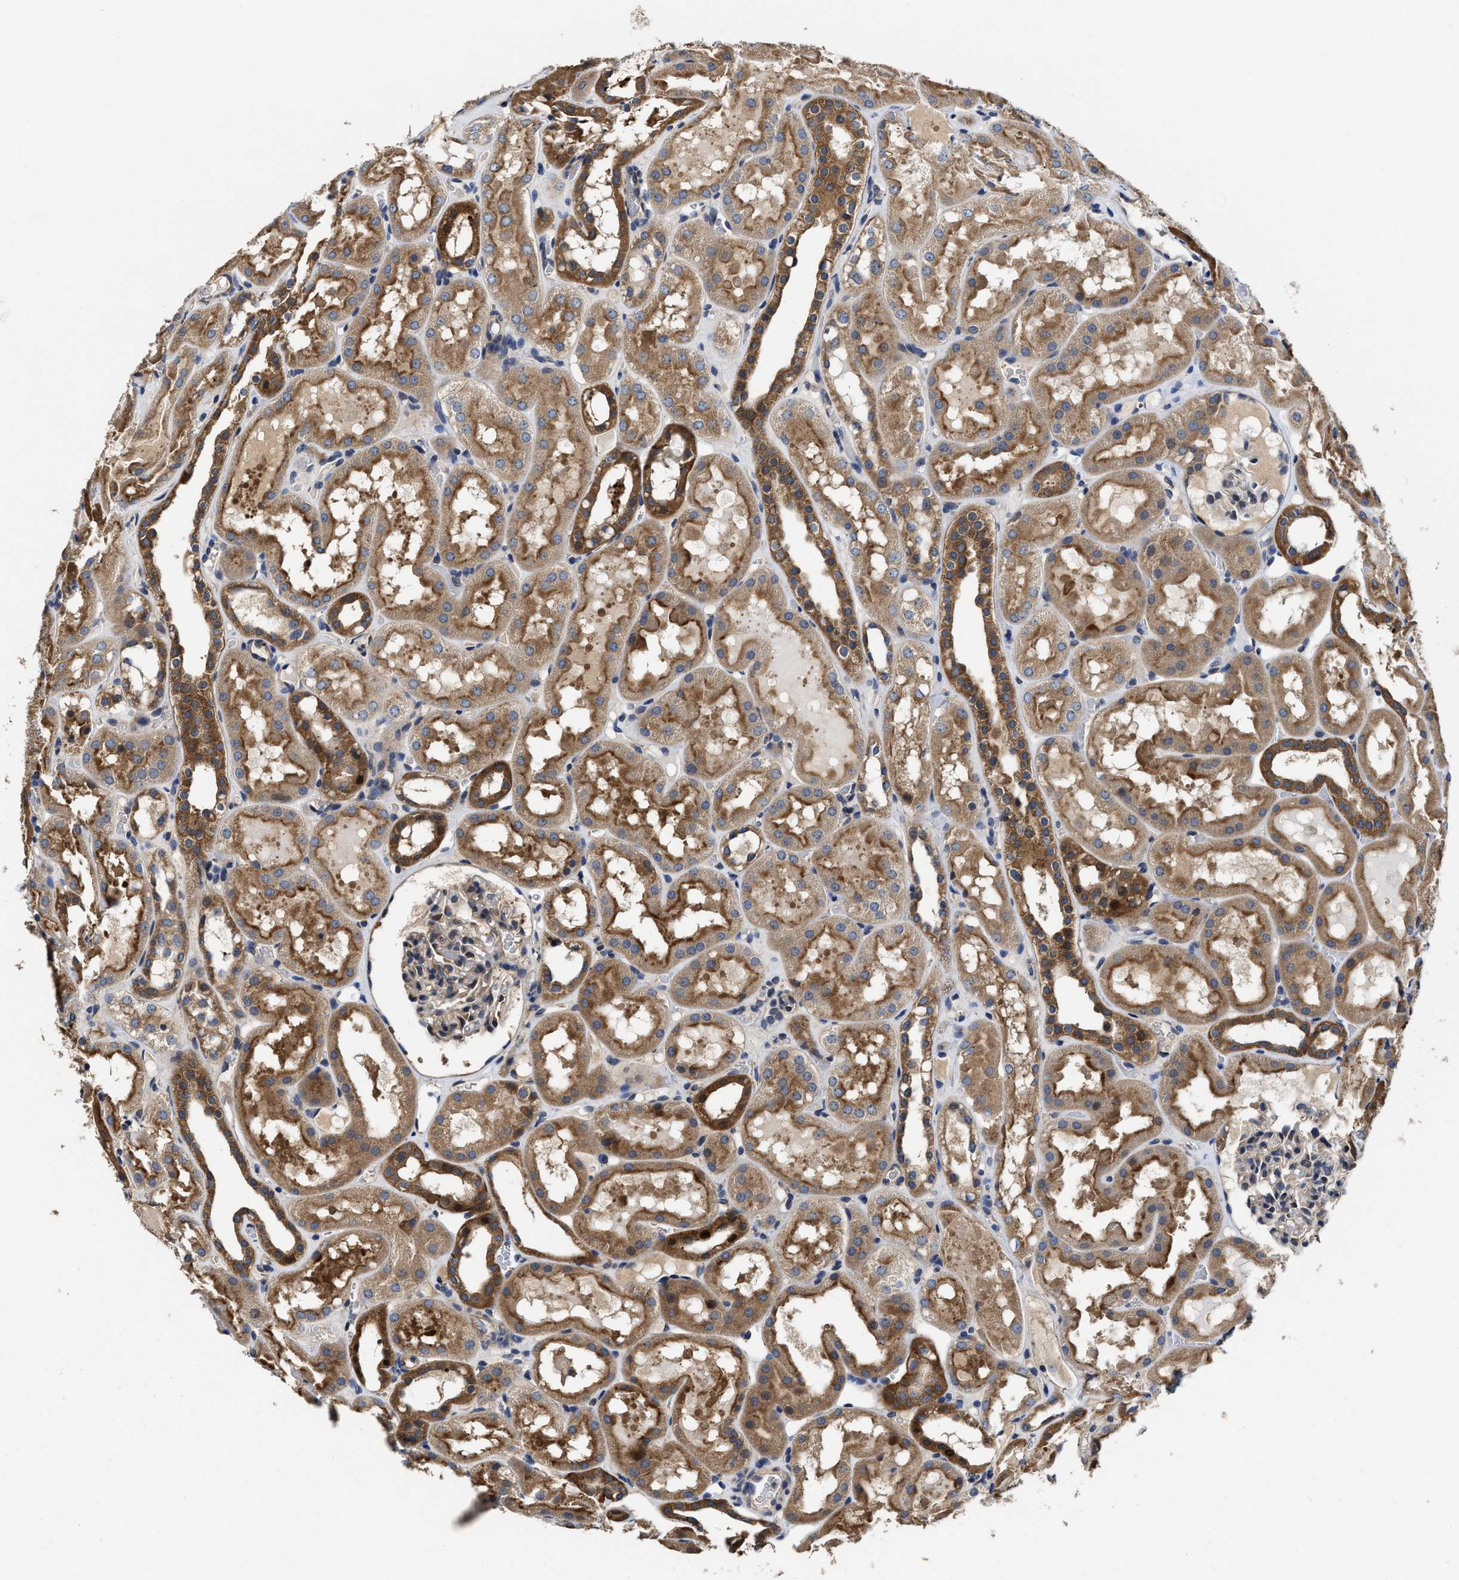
{"staining": {"intensity": "weak", "quantity": "25%-75%", "location": "cytoplasmic/membranous"}, "tissue": "kidney", "cell_type": "Cells in glomeruli", "image_type": "normal", "snomed": [{"axis": "morphology", "description": "Normal tissue, NOS"}, {"axis": "topography", "description": "Kidney"}, {"axis": "topography", "description": "Urinary bladder"}], "caption": "DAB immunohistochemical staining of unremarkable human kidney exhibits weak cytoplasmic/membranous protein positivity in approximately 25%-75% of cells in glomeruli. (Brightfield microscopy of DAB IHC at high magnification).", "gene": "TRAF6", "patient": {"sex": "male", "age": 16}}